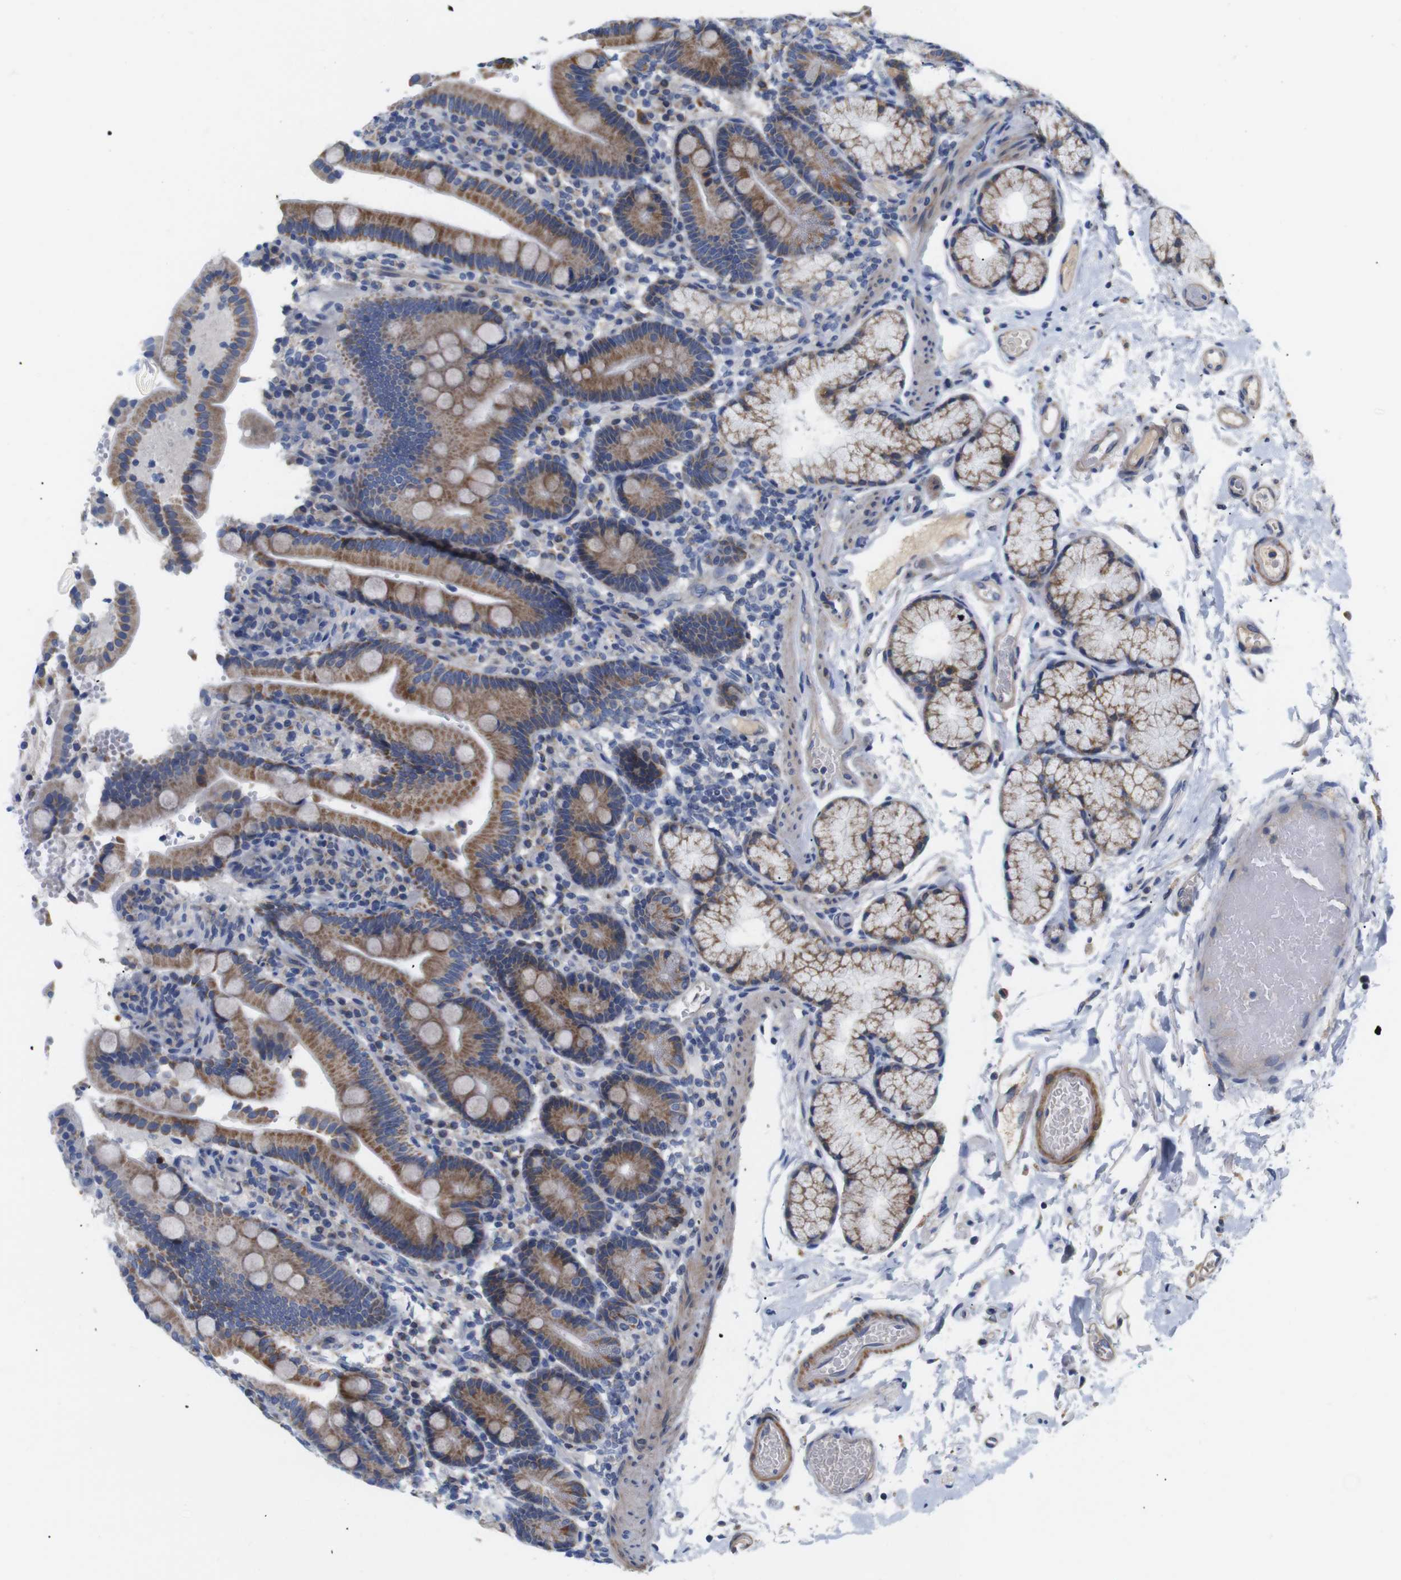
{"staining": {"intensity": "moderate", "quantity": ">75%", "location": "cytoplasmic/membranous"}, "tissue": "duodenum", "cell_type": "Glandular cells", "image_type": "normal", "snomed": [{"axis": "morphology", "description": "Normal tissue, NOS"}, {"axis": "topography", "description": "Small intestine, NOS"}], "caption": "Benign duodenum shows moderate cytoplasmic/membranous expression in approximately >75% of glandular cells The staining is performed using DAB (3,3'-diaminobenzidine) brown chromogen to label protein expression. The nuclei are counter-stained blue using hematoxylin..", "gene": "LRRC55", "patient": {"sex": "female", "age": 71}}